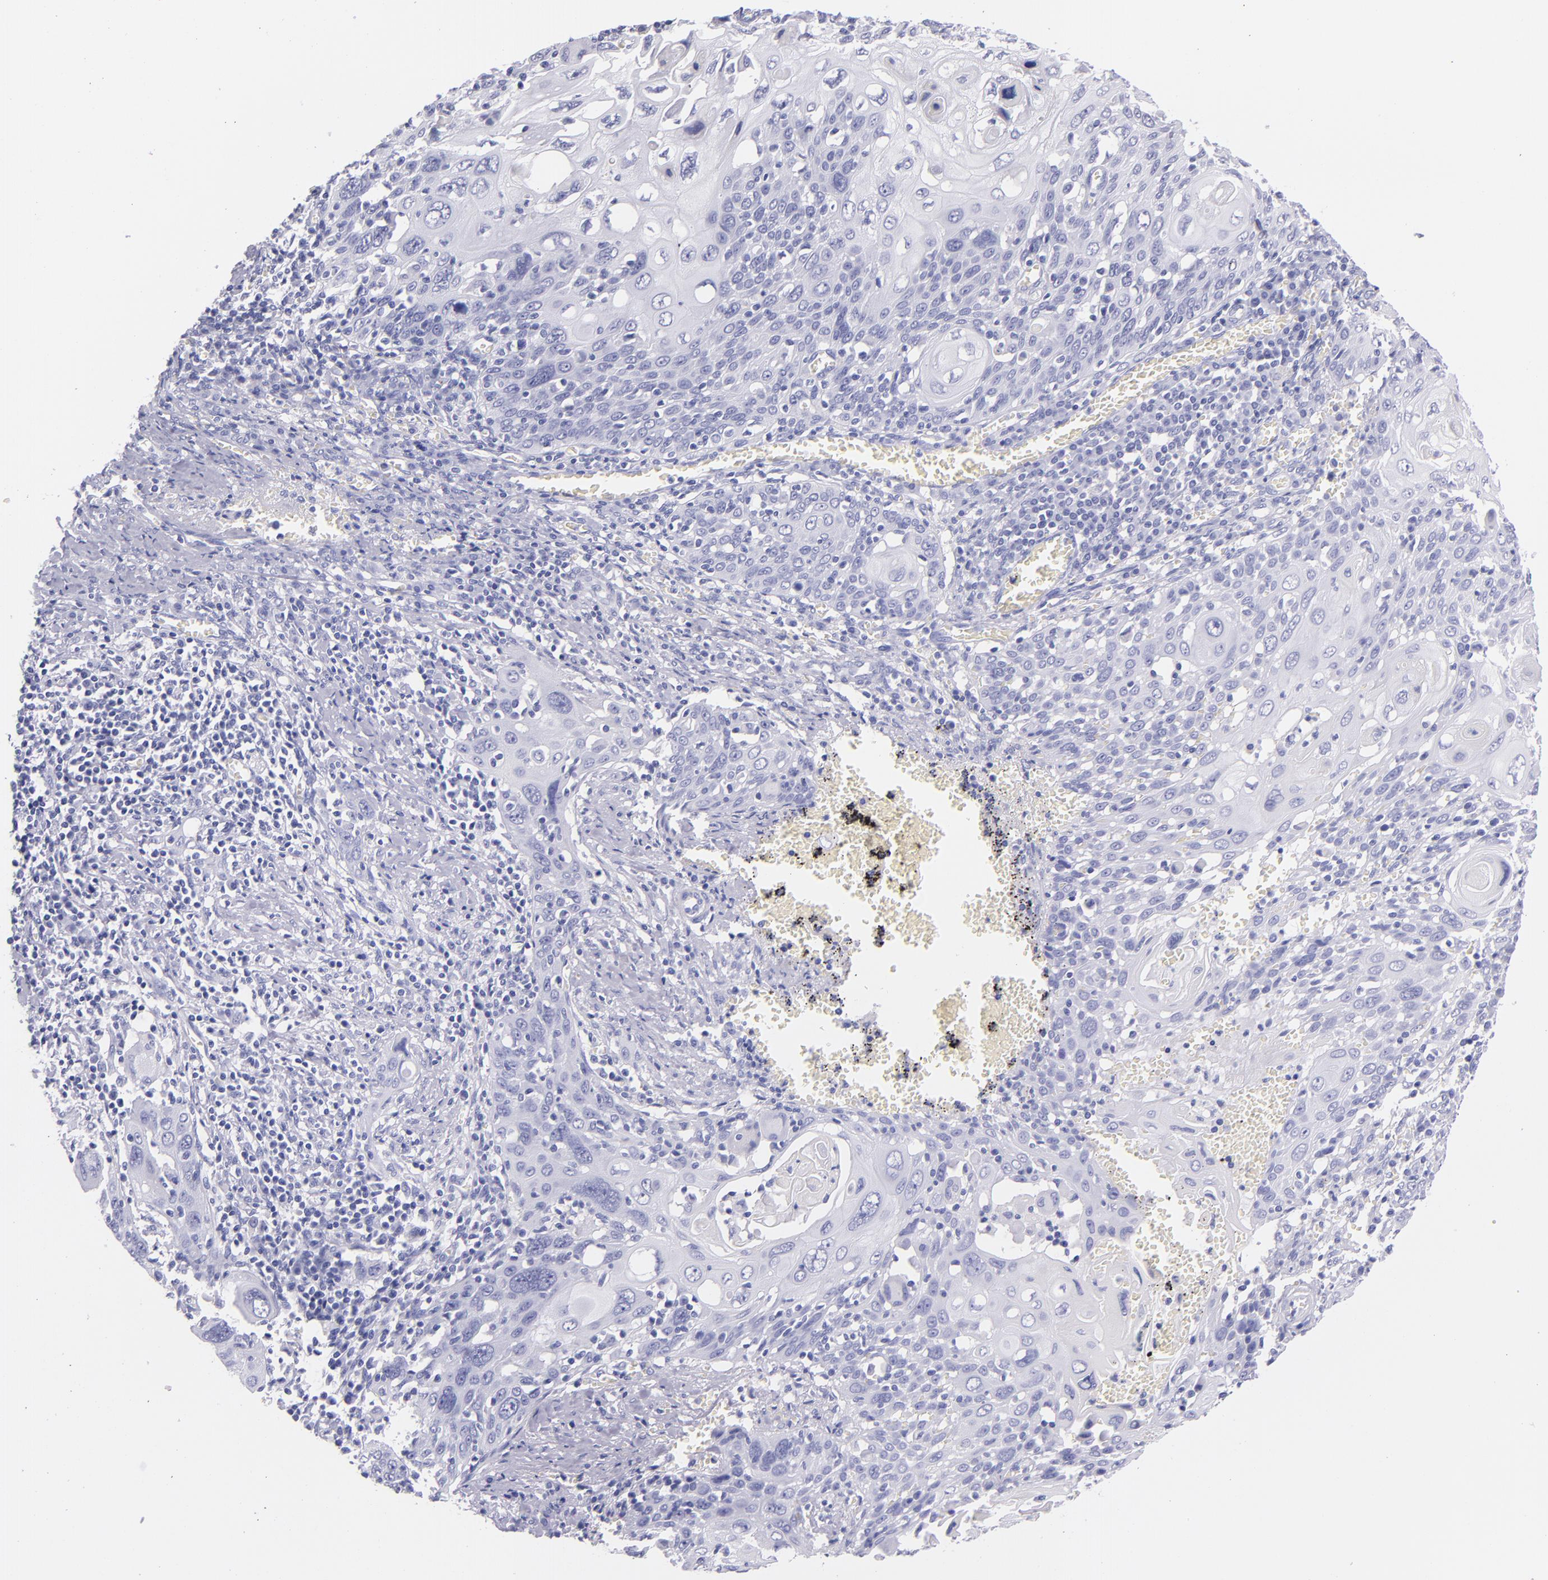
{"staining": {"intensity": "negative", "quantity": "none", "location": "none"}, "tissue": "cervical cancer", "cell_type": "Tumor cells", "image_type": "cancer", "snomed": [{"axis": "morphology", "description": "Squamous cell carcinoma, NOS"}, {"axis": "topography", "description": "Cervix"}], "caption": "There is no significant expression in tumor cells of cervical cancer (squamous cell carcinoma). (Immunohistochemistry (ihc), brightfield microscopy, high magnification).", "gene": "SFTPB", "patient": {"sex": "female", "age": 54}}